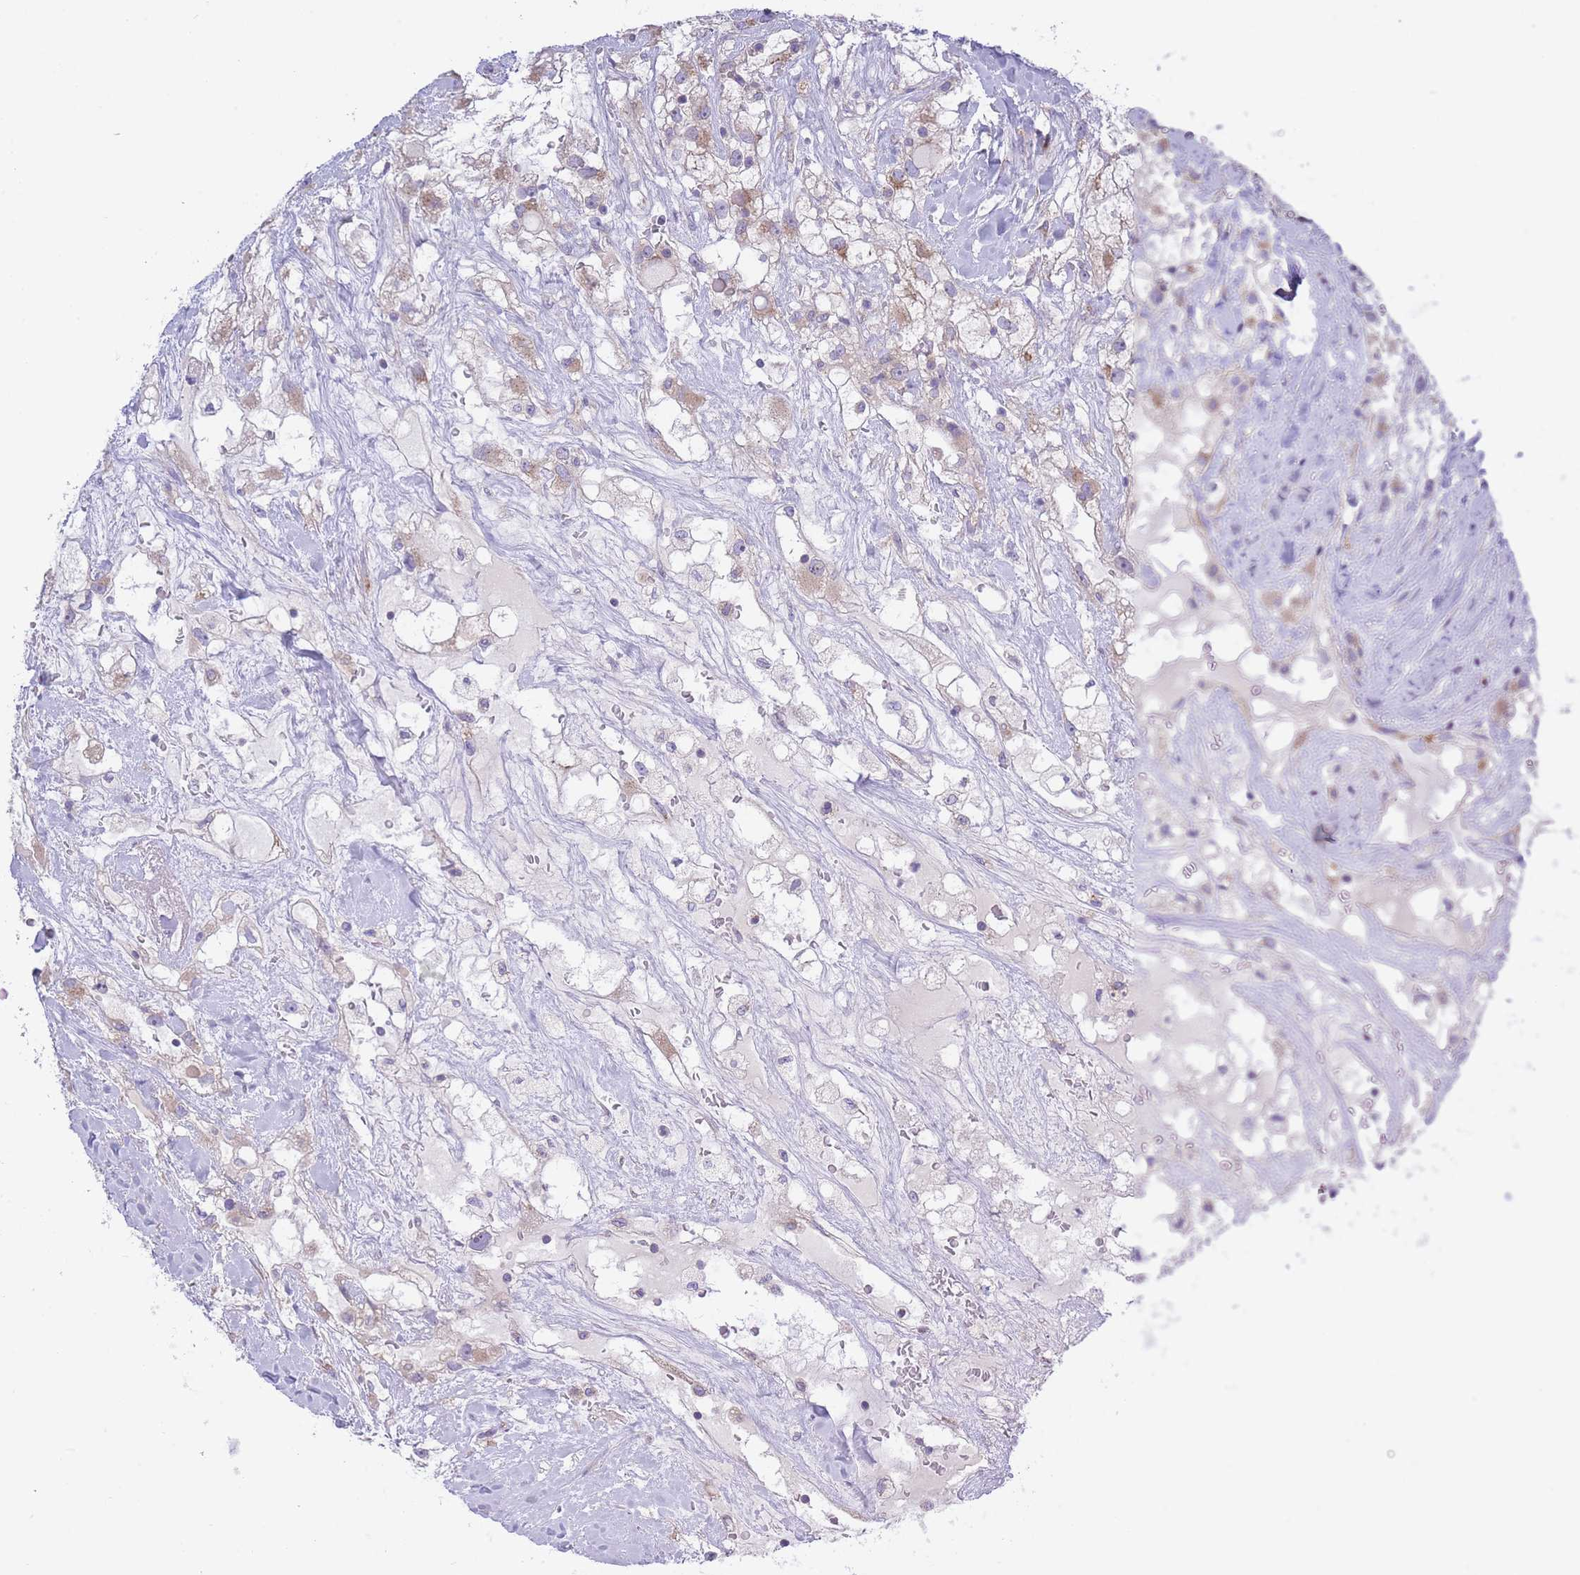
{"staining": {"intensity": "weak", "quantity": "<25%", "location": "cytoplasmic/membranous"}, "tissue": "renal cancer", "cell_type": "Tumor cells", "image_type": "cancer", "snomed": [{"axis": "morphology", "description": "Adenocarcinoma, NOS"}, {"axis": "topography", "description": "Kidney"}], "caption": "There is no significant staining in tumor cells of renal adenocarcinoma.", "gene": "COPG2", "patient": {"sex": "male", "age": 59}}